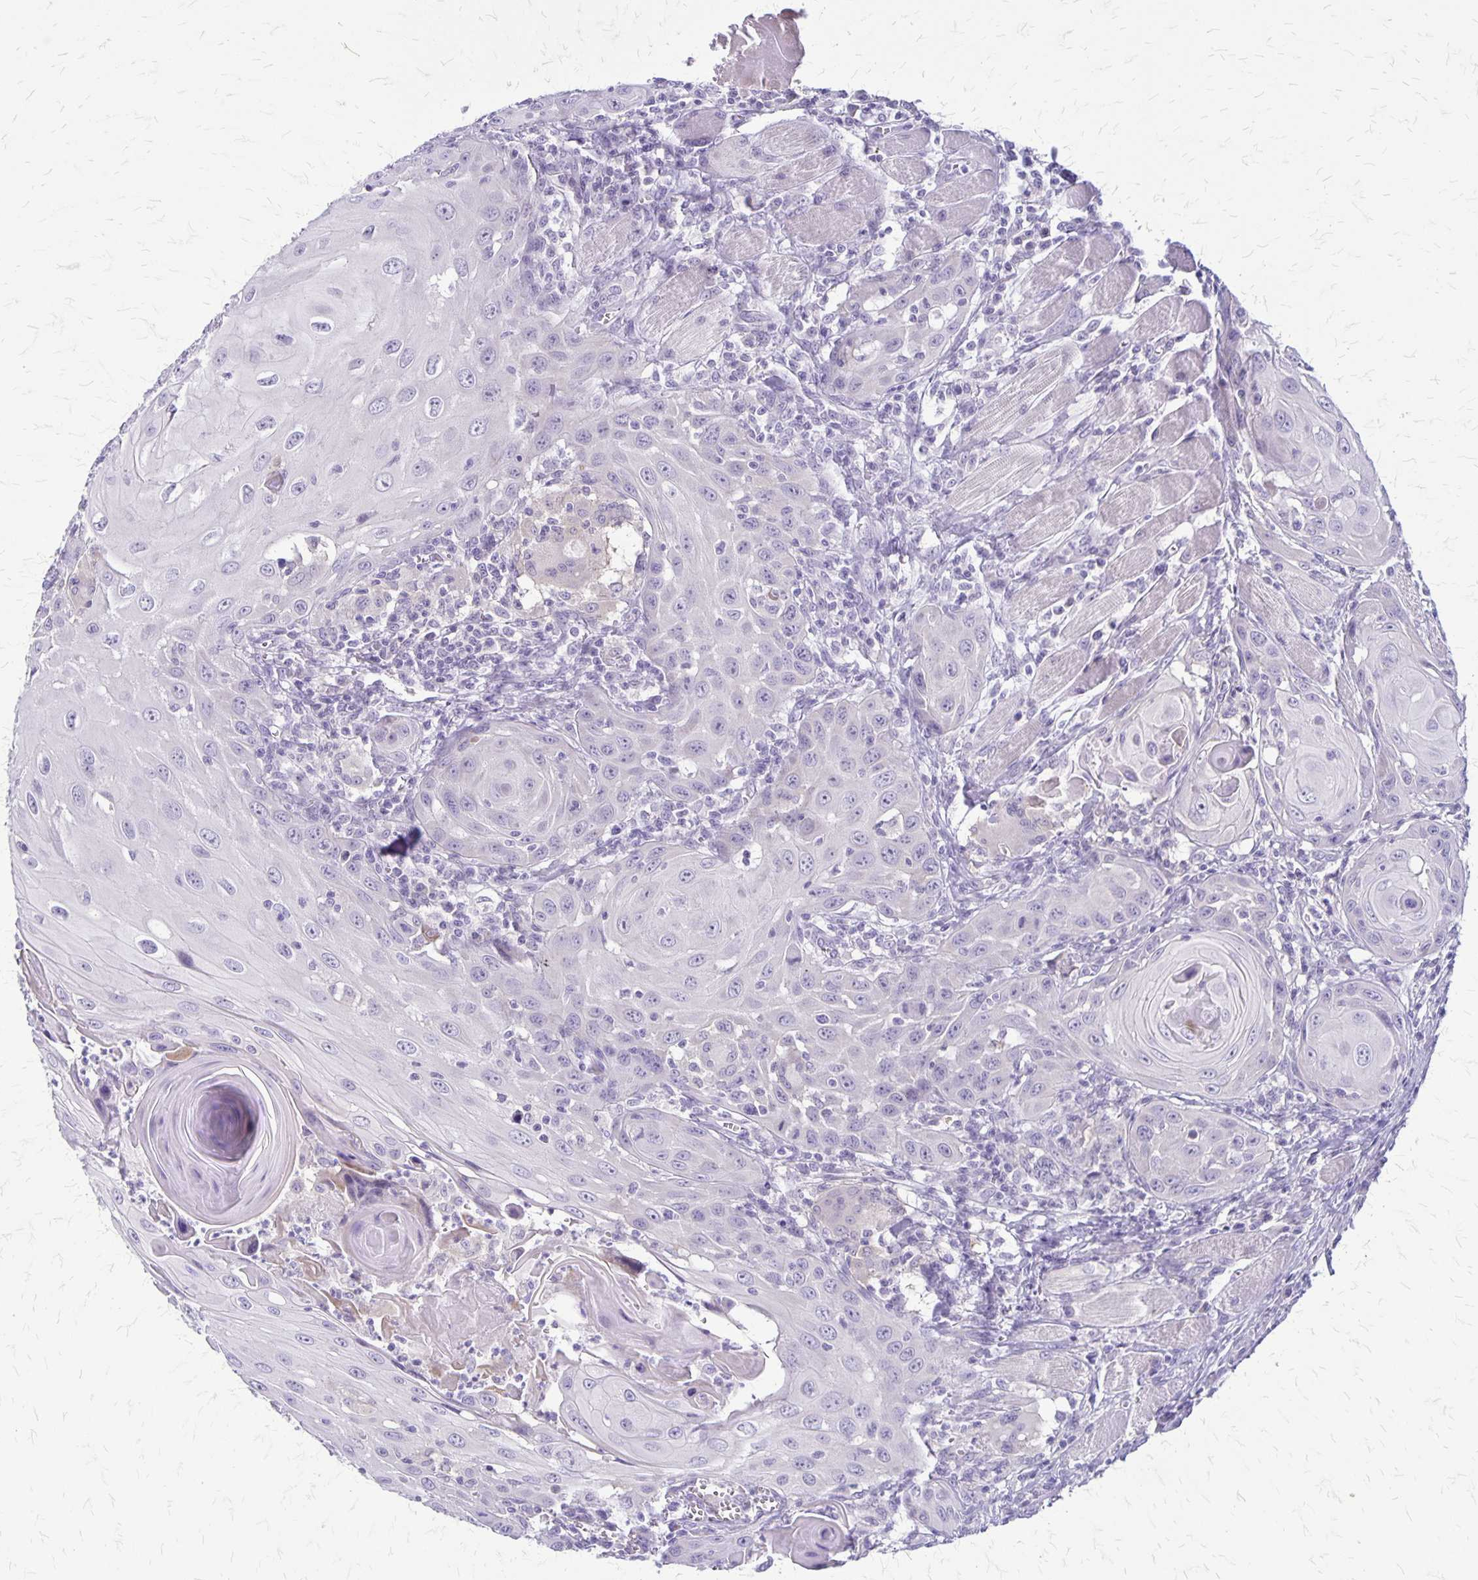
{"staining": {"intensity": "negative", "quantity": "none", "location": "none"}, "tissue": "head and neck cancer", "cell_type": "Tumor cells", "image_type": "cancer", "snomed": [{"axis": "morphology", "description": "Squamous cell carcinoma, NOS"}, {"axis": "topography", "description": "Head-Neck"}], "caption": "An immunohistochemistry (IHC) image of head and neck cancer is shown. There is no staining in tumor cells of head and neck cancer.", "gene": "PLXNB3", "patient": {"sex": "female", "age": 80}}